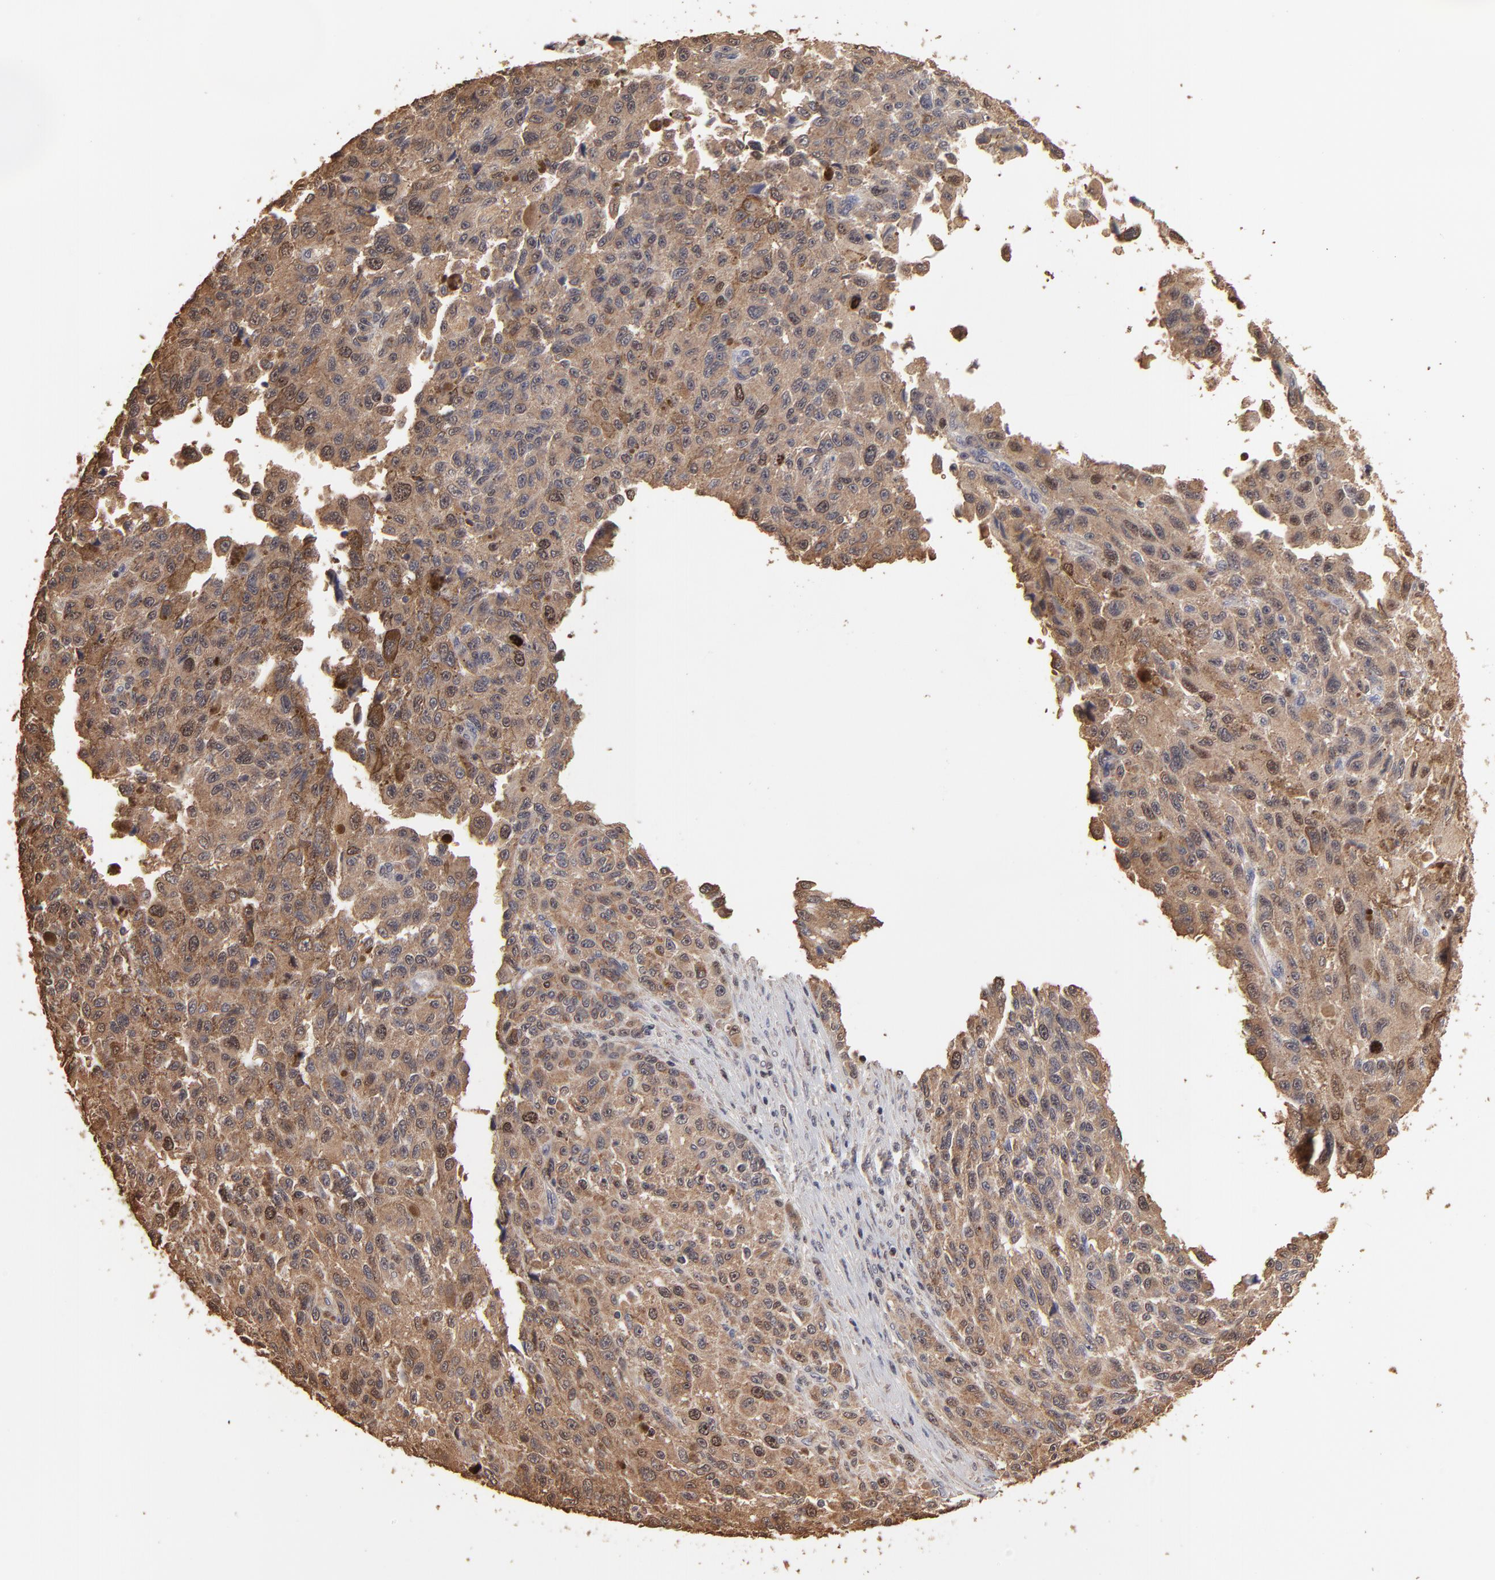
{"staining": {"intensity": "weak", "quantity": "25%-75%", "location": "cytoplasmic/membranous,nuclear"}, "tissue": "melanoma", "cell_type": "Tumor cells", "image_type": "cancer", "snomed": [{"axis": "morphology", "description": "Malignant melanoma, NOS"}, {"axis": "topography", "description": "Skin"}], "caption": "Human melanoma stained for a protein (brown) exhibits weak cytoplasmic/membranous and nuclear positive staining in about 25%-75% of tumor cells.", "gene": "BIRC5", "patient": {"sex": "male", "age": 81}}